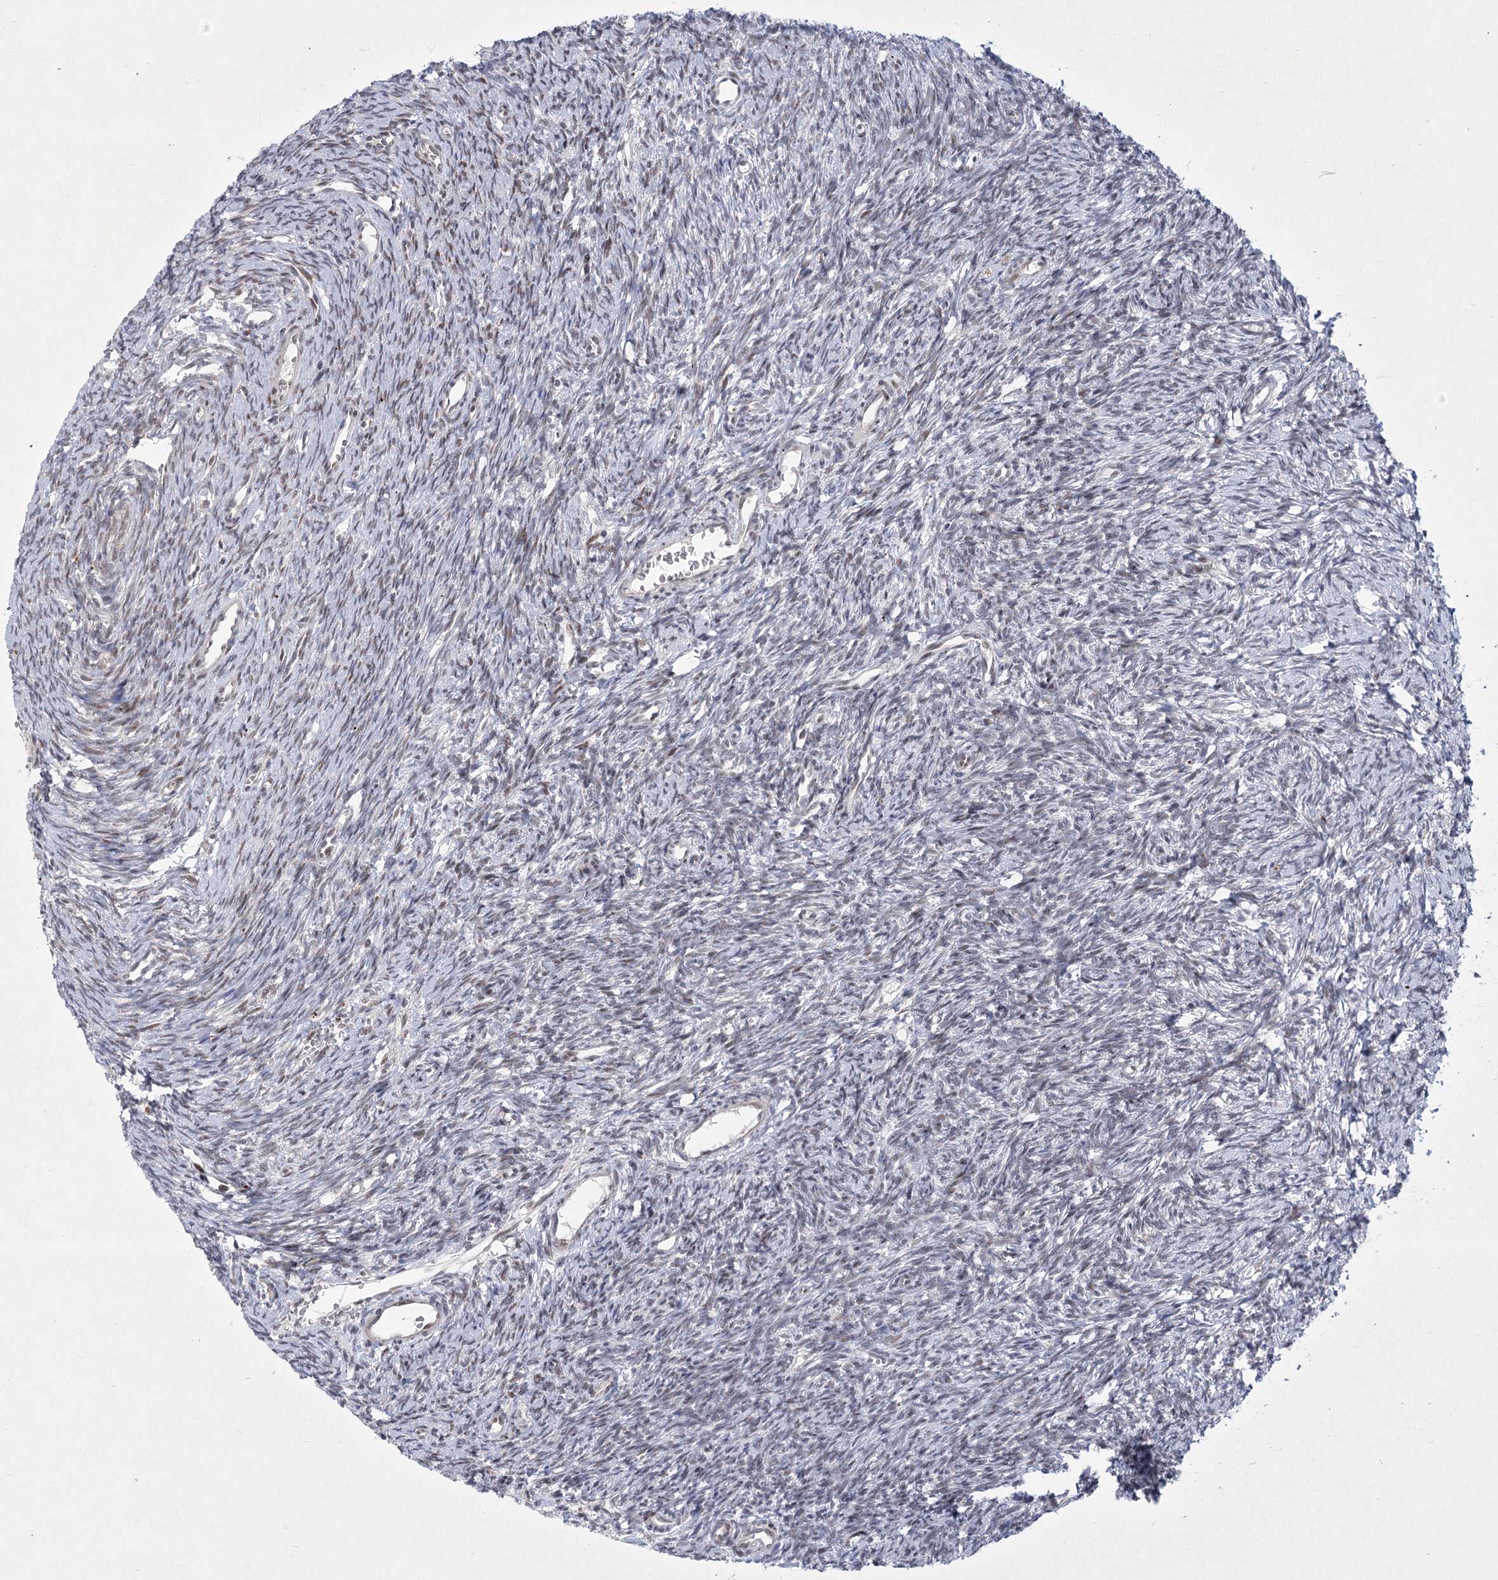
{"staining": {"intensity": "weak", "quantity": "<25%", "location": "nuclear"}, "tissue": "ovary", "cell_type": "Ovarian stroma cells", "image_type": "normal", "snomed": [{"axis": "morphology", "description": "Normal tissue, NOS"}, {"axis": "topography", "description": "Ovary"}], "caption": "Immunohistochemical staining of benign ovary displays no significant expression in ovarian stroma cells.", "gene": "CIB4", "patient": {"sex": "female", "age": 39}}